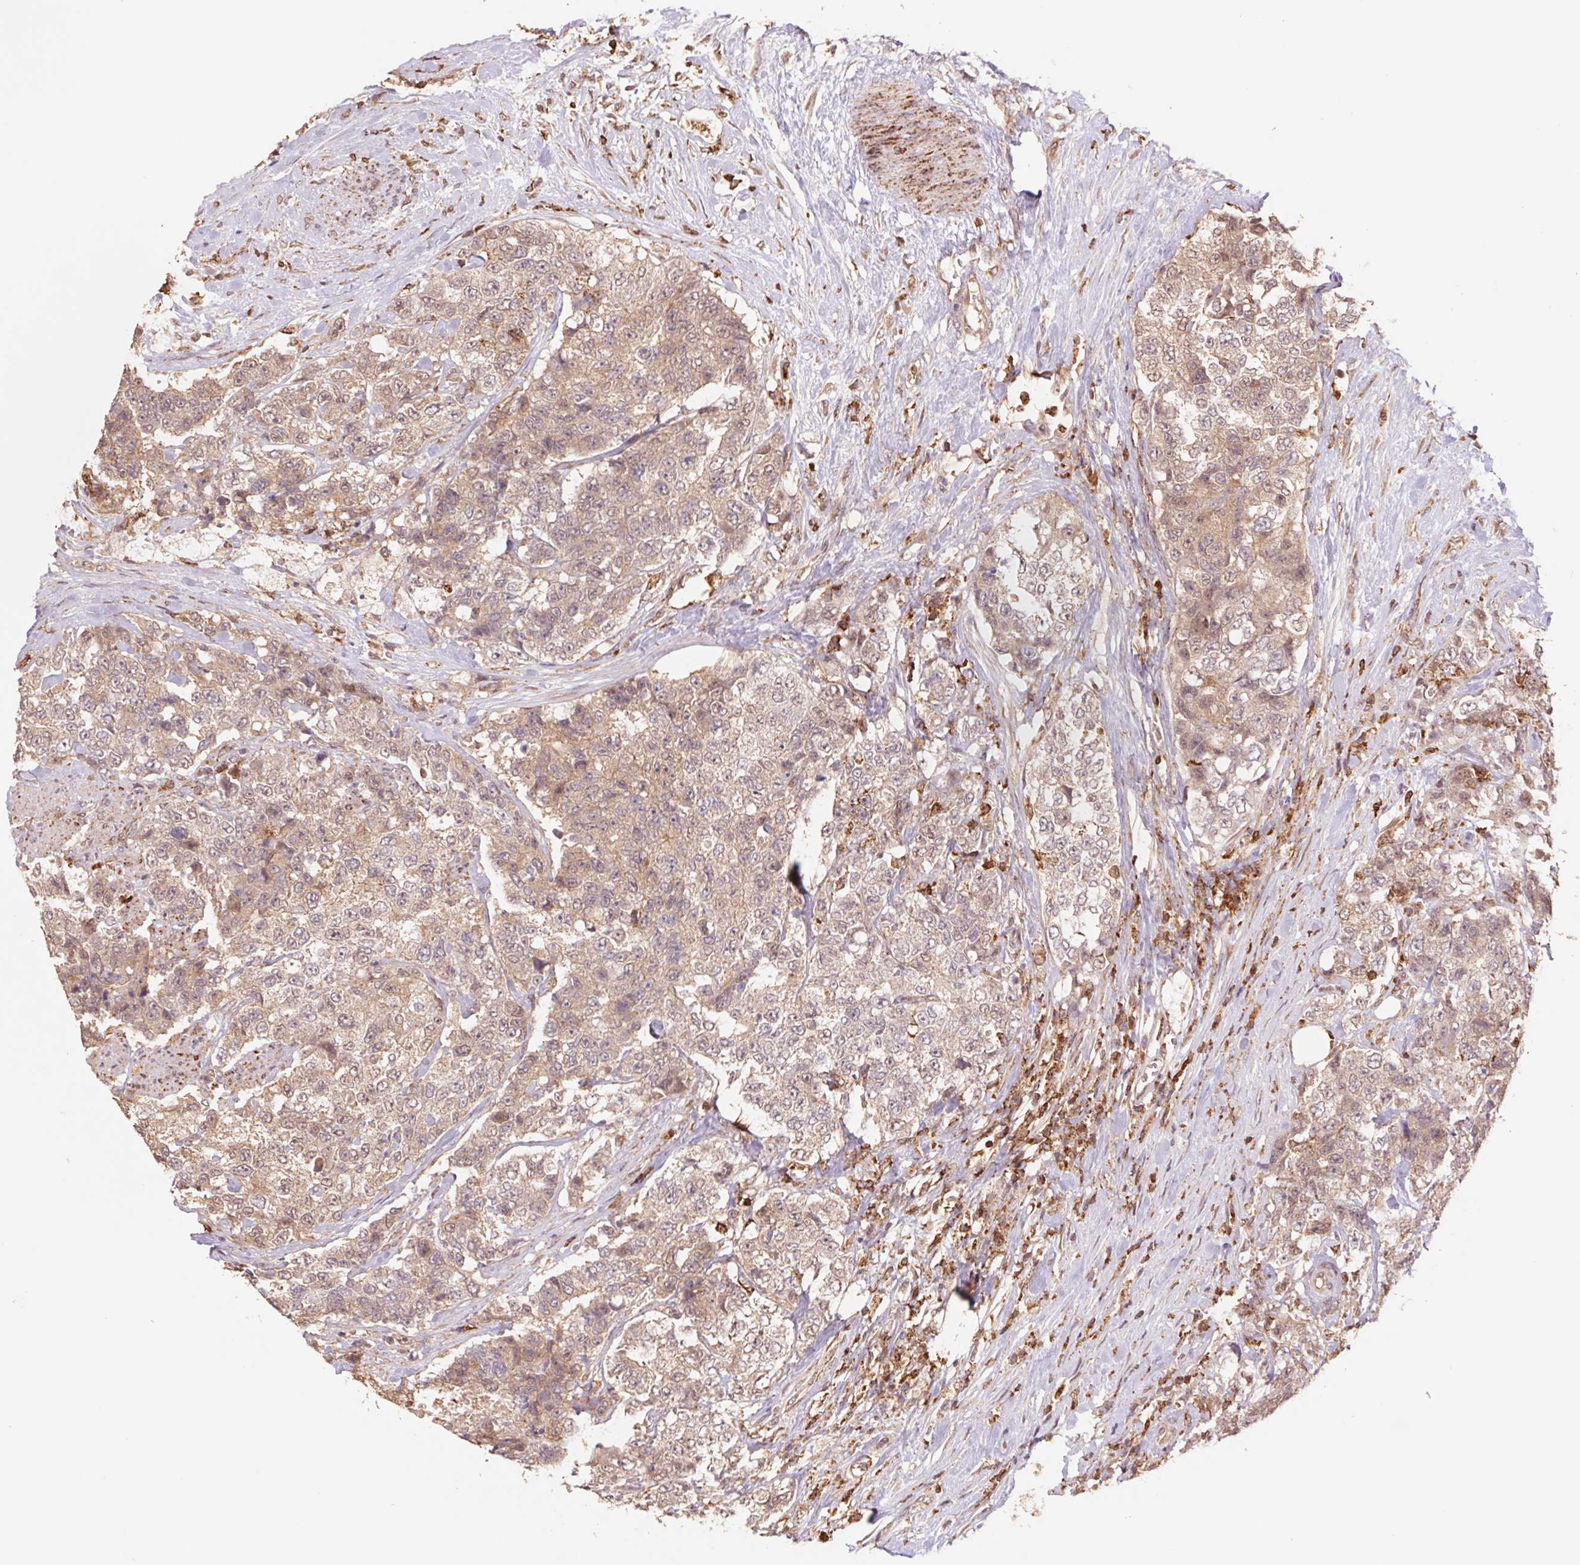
{"staining": {"intensity": "weak", "quantity": ">75%", "location": "cytoplasmic/membranous"}, "tissue": "urothelial cancer", "cell_type": "Tumor cells", "image_type": "cancer", "snomed": [{"axis": "morphology", "description": "Urothelial carcinoma, High grade"}, {"axis": "topography", "description": "Urinary bladder"}], "caption": "Protein staining by immunohistochemistry exhibits weak cytoplasmic/membranous positivity in about >75% of tumor cells in urothelial cancer.", "gene": "URM1", "patient": {"sex": "female", "age": 78}}